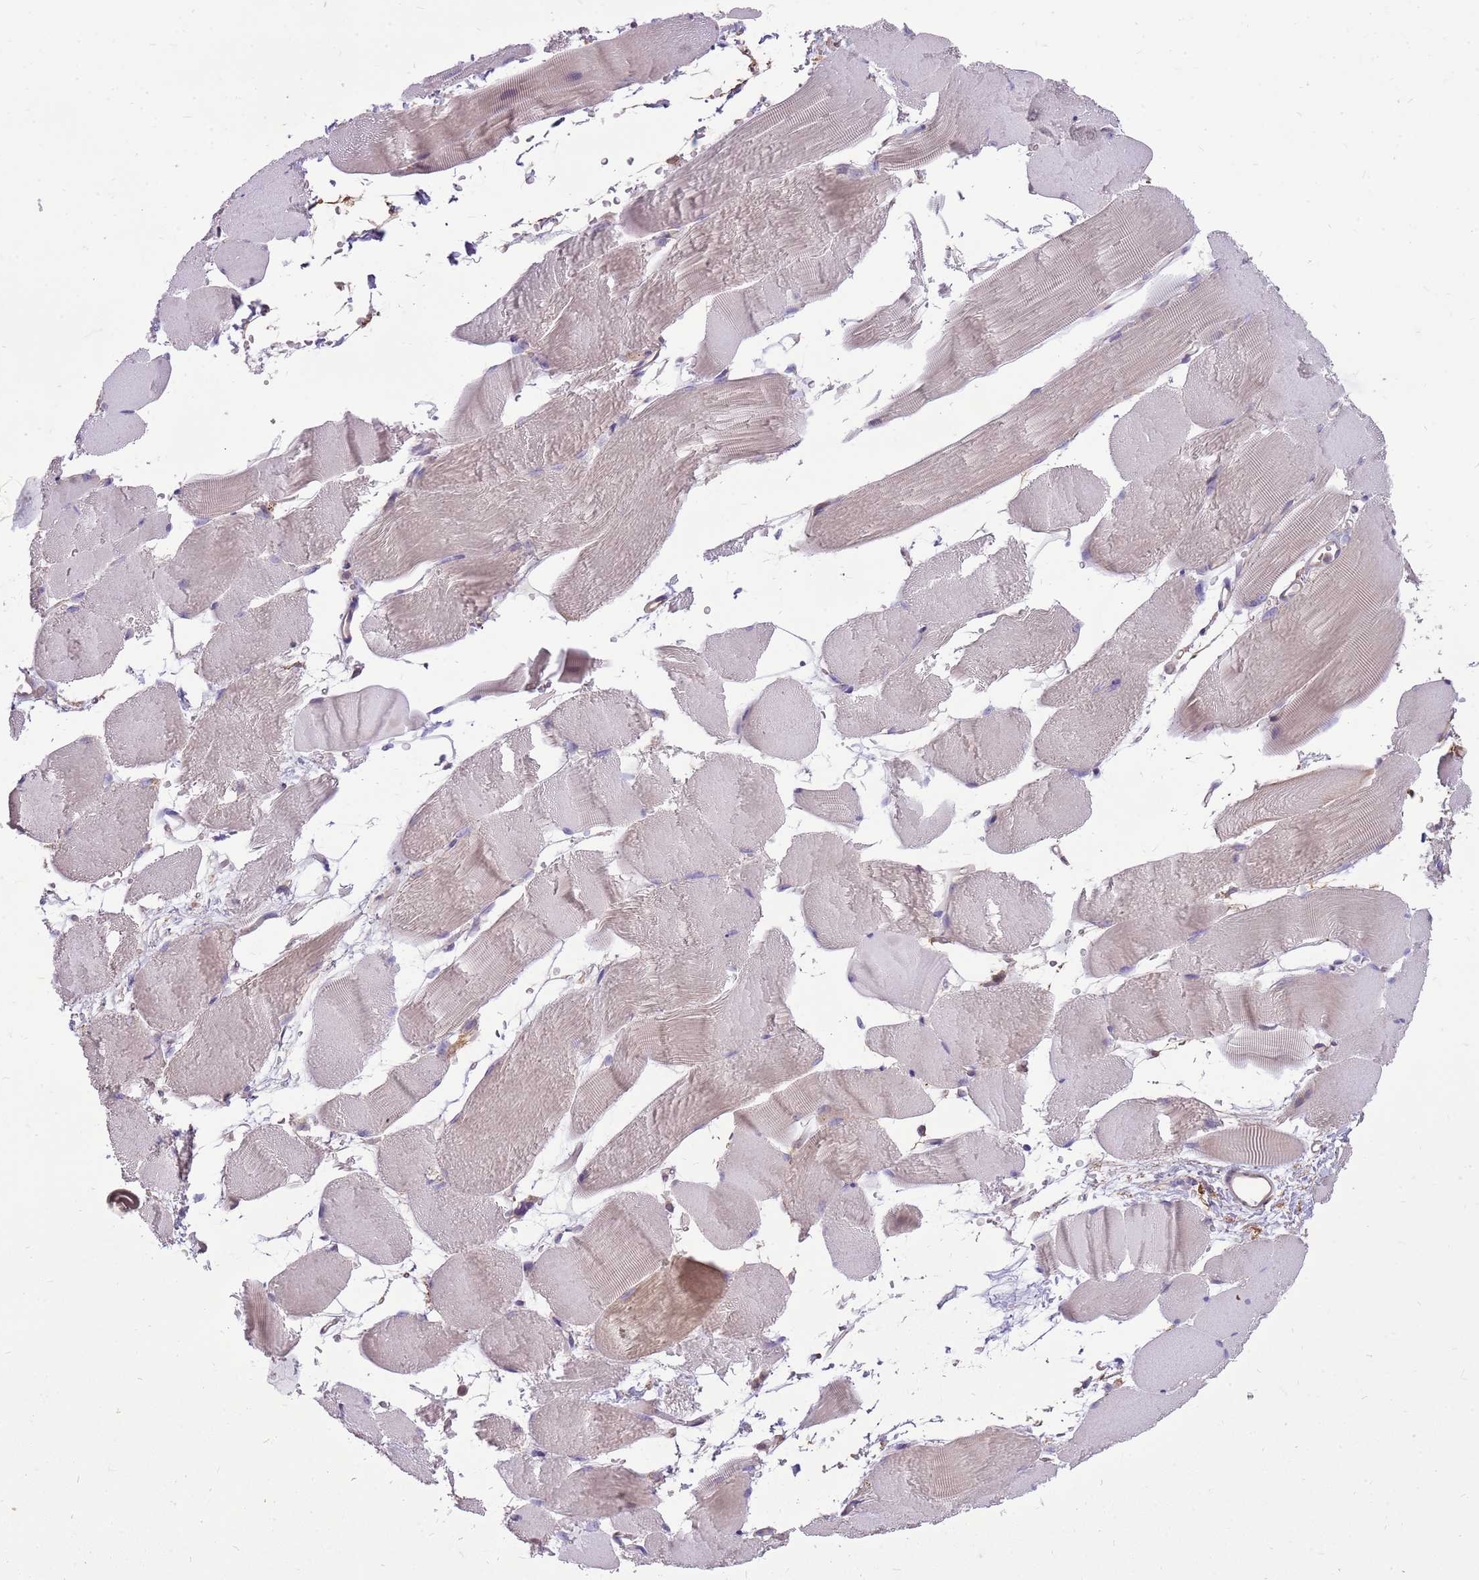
{"staining": {"intensity": "weak", "quantity": "<25%", "location": "cytoplasmic/membranous"}, "tissue": "skeletal muscle", "cell_type": "Myocytes", "image_type": "normal", "snomed": [{"axis": "morphology", "description": "Normal tissue, NOS"}, {"axis": "topography", "description": "Skeletal muscle"}, {"axis": "topography", "description": "Parathyroid gland"}], "caption": "High power microscopy micrograph of an immunohistochemistry histopathology image of normal skeletal muscle, revealing no significant staining in myocytes. Nuclei are stained in blue.", "gene": "WASHC4", "patient": {"sex": "female", "age": 37}}